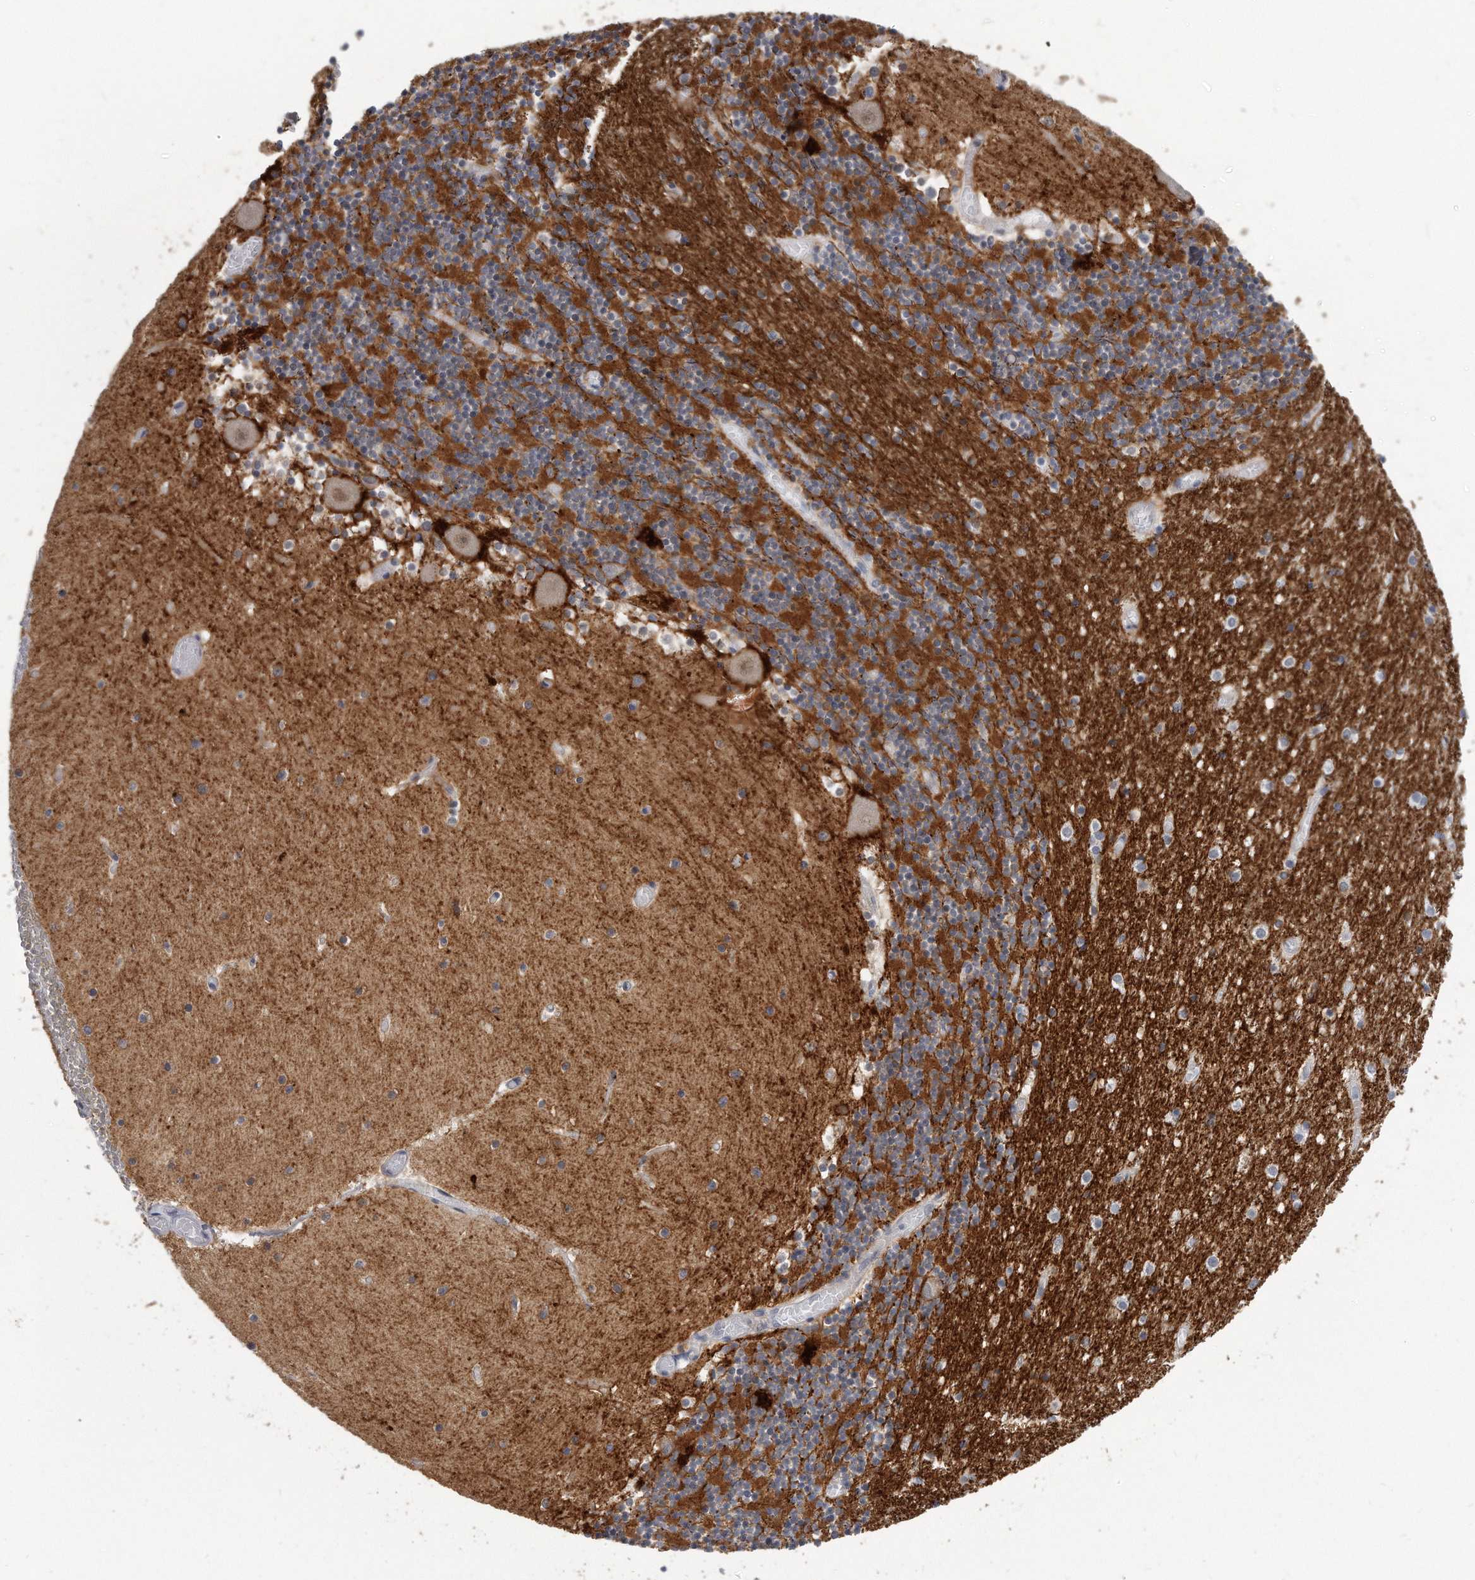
{"staining": {"intensity": "moderate", "quantity": "25%-75%", "location": "cytoplasmic/membranous"}, "tissue": "cerebellum", "cell_type": "Cells in granular layer", "image_type": "normal", "snomed": [{"axis": "morphology", "description": "Normal tissue, NOS"}, {"axis": "topography", "description": "Cerebellum"}], "caption": "Immunohistochemical staining of benign cerebellum reveals moderate cytoplasmic/membranous protein positivity in about 25%-75% of cells in granular layer. Immunohistochemistry (ihc) stains the protein in brown and the nuclei are stained blue.", "gene": "KLHL7", "patient": {"sex": "female", "age": 28}}